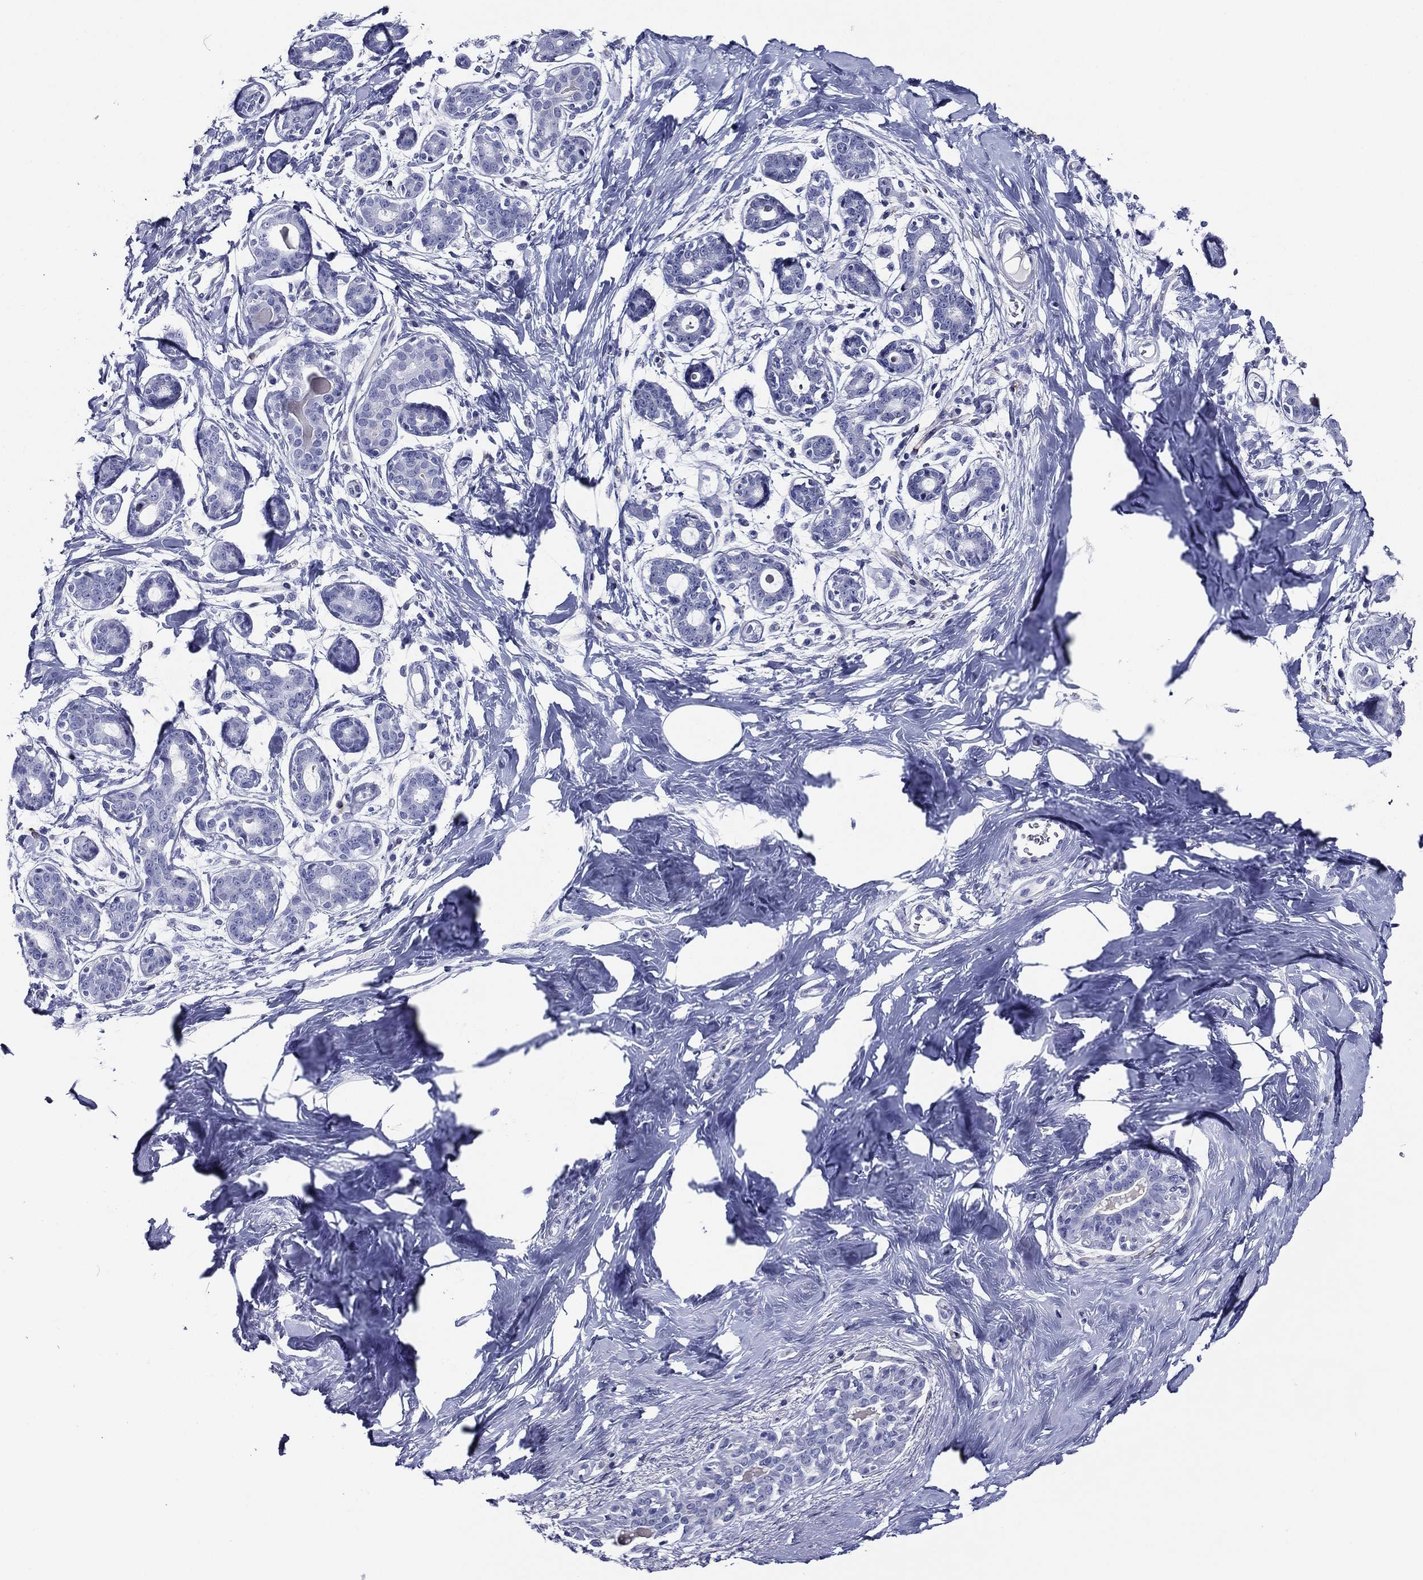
{"staining": {"intensity": "negative", "quantity": "none", "location": "none"}, "tissue": "breast", "cell_type": "Adipocytes", "image_type": "normal", "snomed": [{"axis": "morphology", "description": "Normal tissue, NOS"}, {"axis": "topography", "description": "Breast"}], "caption": "IHC of unremarkable breast demonstrates no expression in adipocytes.", "gene": "ACE2", "patient": {"sex": "female", "age": 43}}